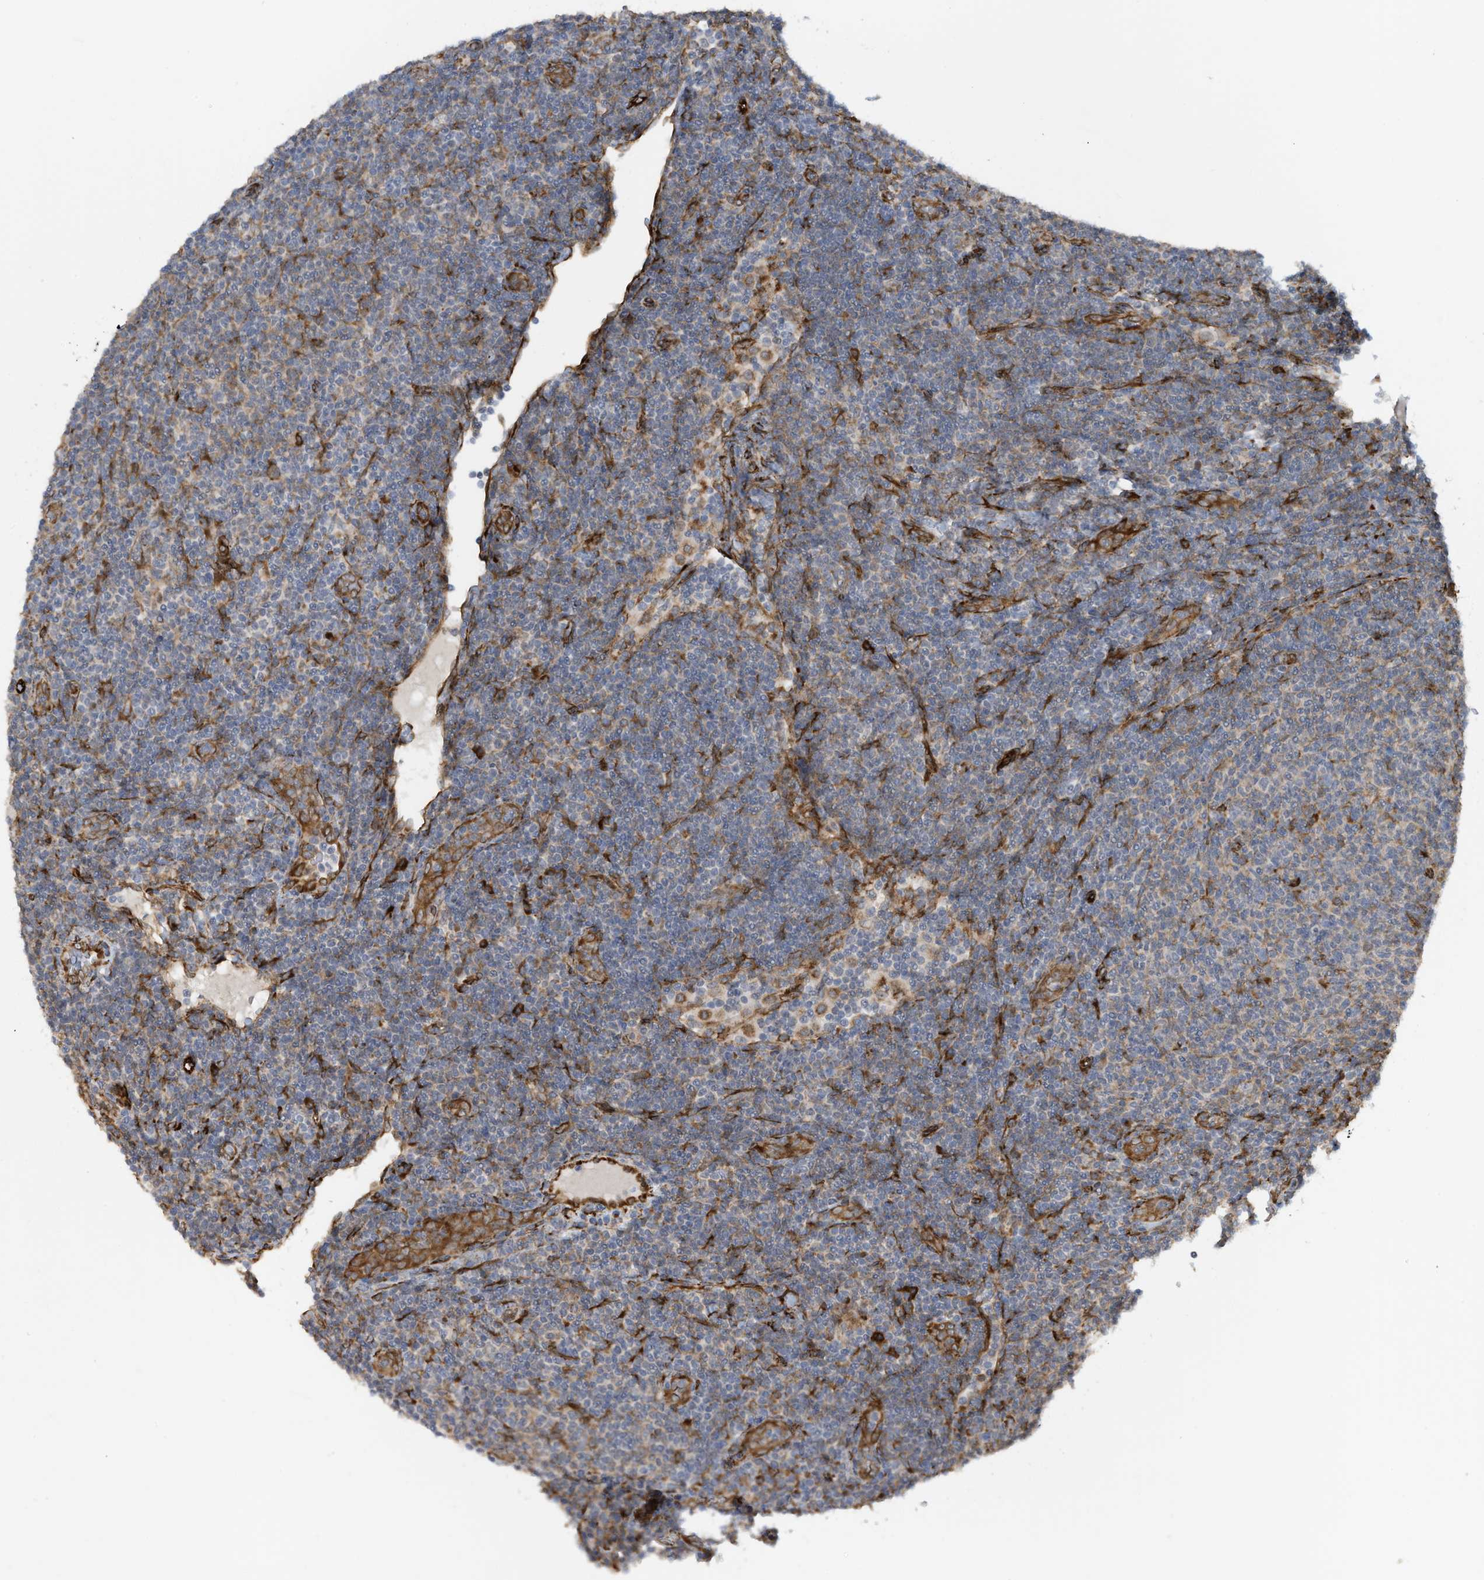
{"staining": {"intensity": "negative", "quantity": "none", "location": "none"}, "tissue": "lymphoma", "cell_type": "Tumor cells", "image_type": "cancer", "snomed": [{"axis": "morphology", "description": "Malignant lymphoma, non-Hodgkin's type, Low grade"}, {"axis": "topography", "description": "Lymph node"}], "caption": "Immunohistochemical staining of human malignant lymphoma, non-Hodgkin's type (low-grade) exhibits no significant positivity in tumor cells.", "gene": "ZBTB45", "patient": {"sex": "male", "age": 66}}